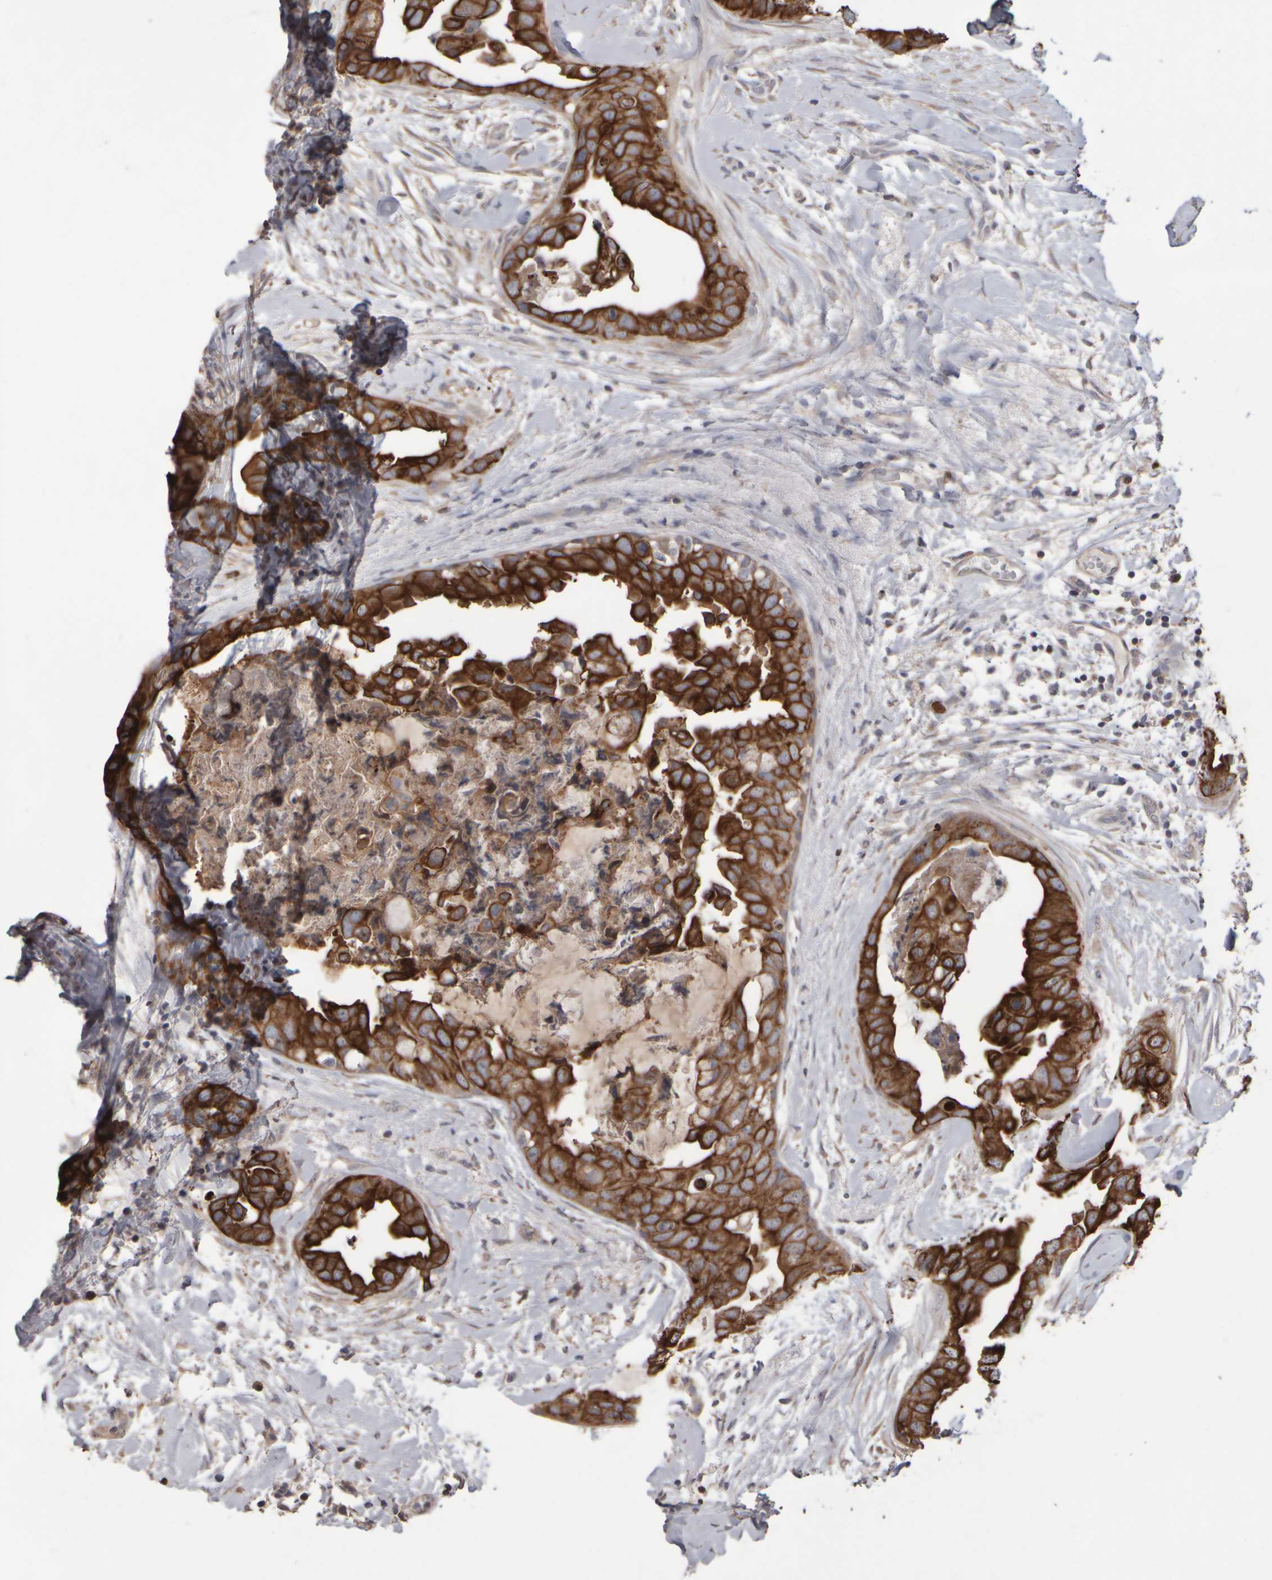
{"staining": {"intensity": "strong", "quantity": ">75%", "location": "cytoplasmic/membranous"}, "tissue": "breast cancer", "cell_type": "Tumor cells", "image_type": "cancer", "snomed": [{"axis": "morphology", "description": "Duct carcinoma"}, {"axis": "topography", "description": "Breast"}], "caption": "Tumor cells show strong cytoplasmic/membranous staining in about >75% of cells in breast cancer. The protein is stained brown, and the nuclei are stained in blue (DAB IHC with brightfield microscopy, high magnification).", "gene": "EPHX2", "patient": {"sex": "female", "age": 40}}